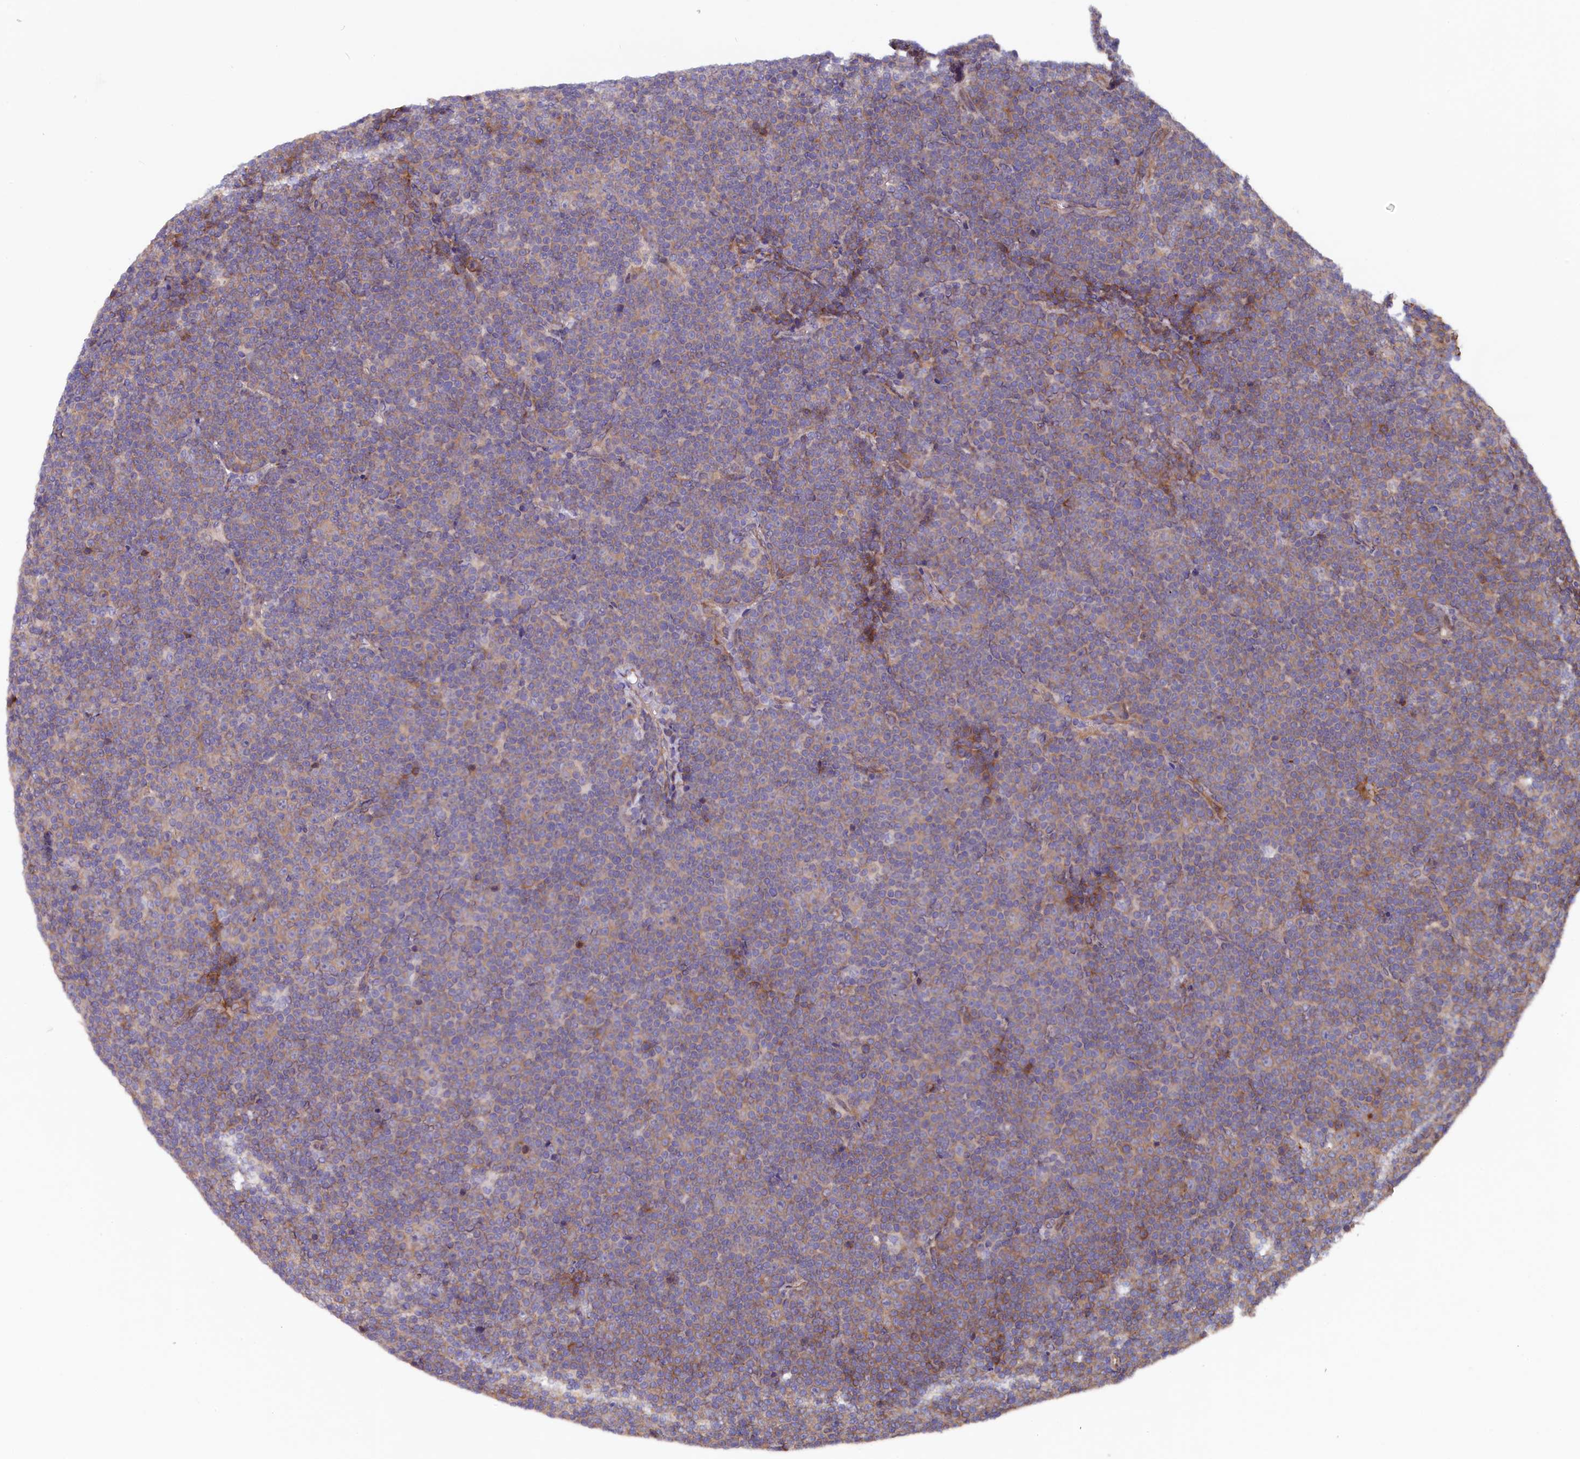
{"staining": {"intensity": "weak", "quantity": "<25%", "location": "cytoplasmic/membranous"}, "tissue": "lymphoma", "cell_type": "Tumor cells", "image_type": "cancer", "snomed": [{"axis": "morphology", "description": "Malignant lymphoma, non-Hodgkin's type, Low grade"}, {"axis": "topography", "description": "Lymph node"}], "caption": "Immunohistochemical staining of lymphoma demonstrates no significant positivity in tumor cells.", "gene": "JPT2", "patient": {"sex": "female", "age": 67}}